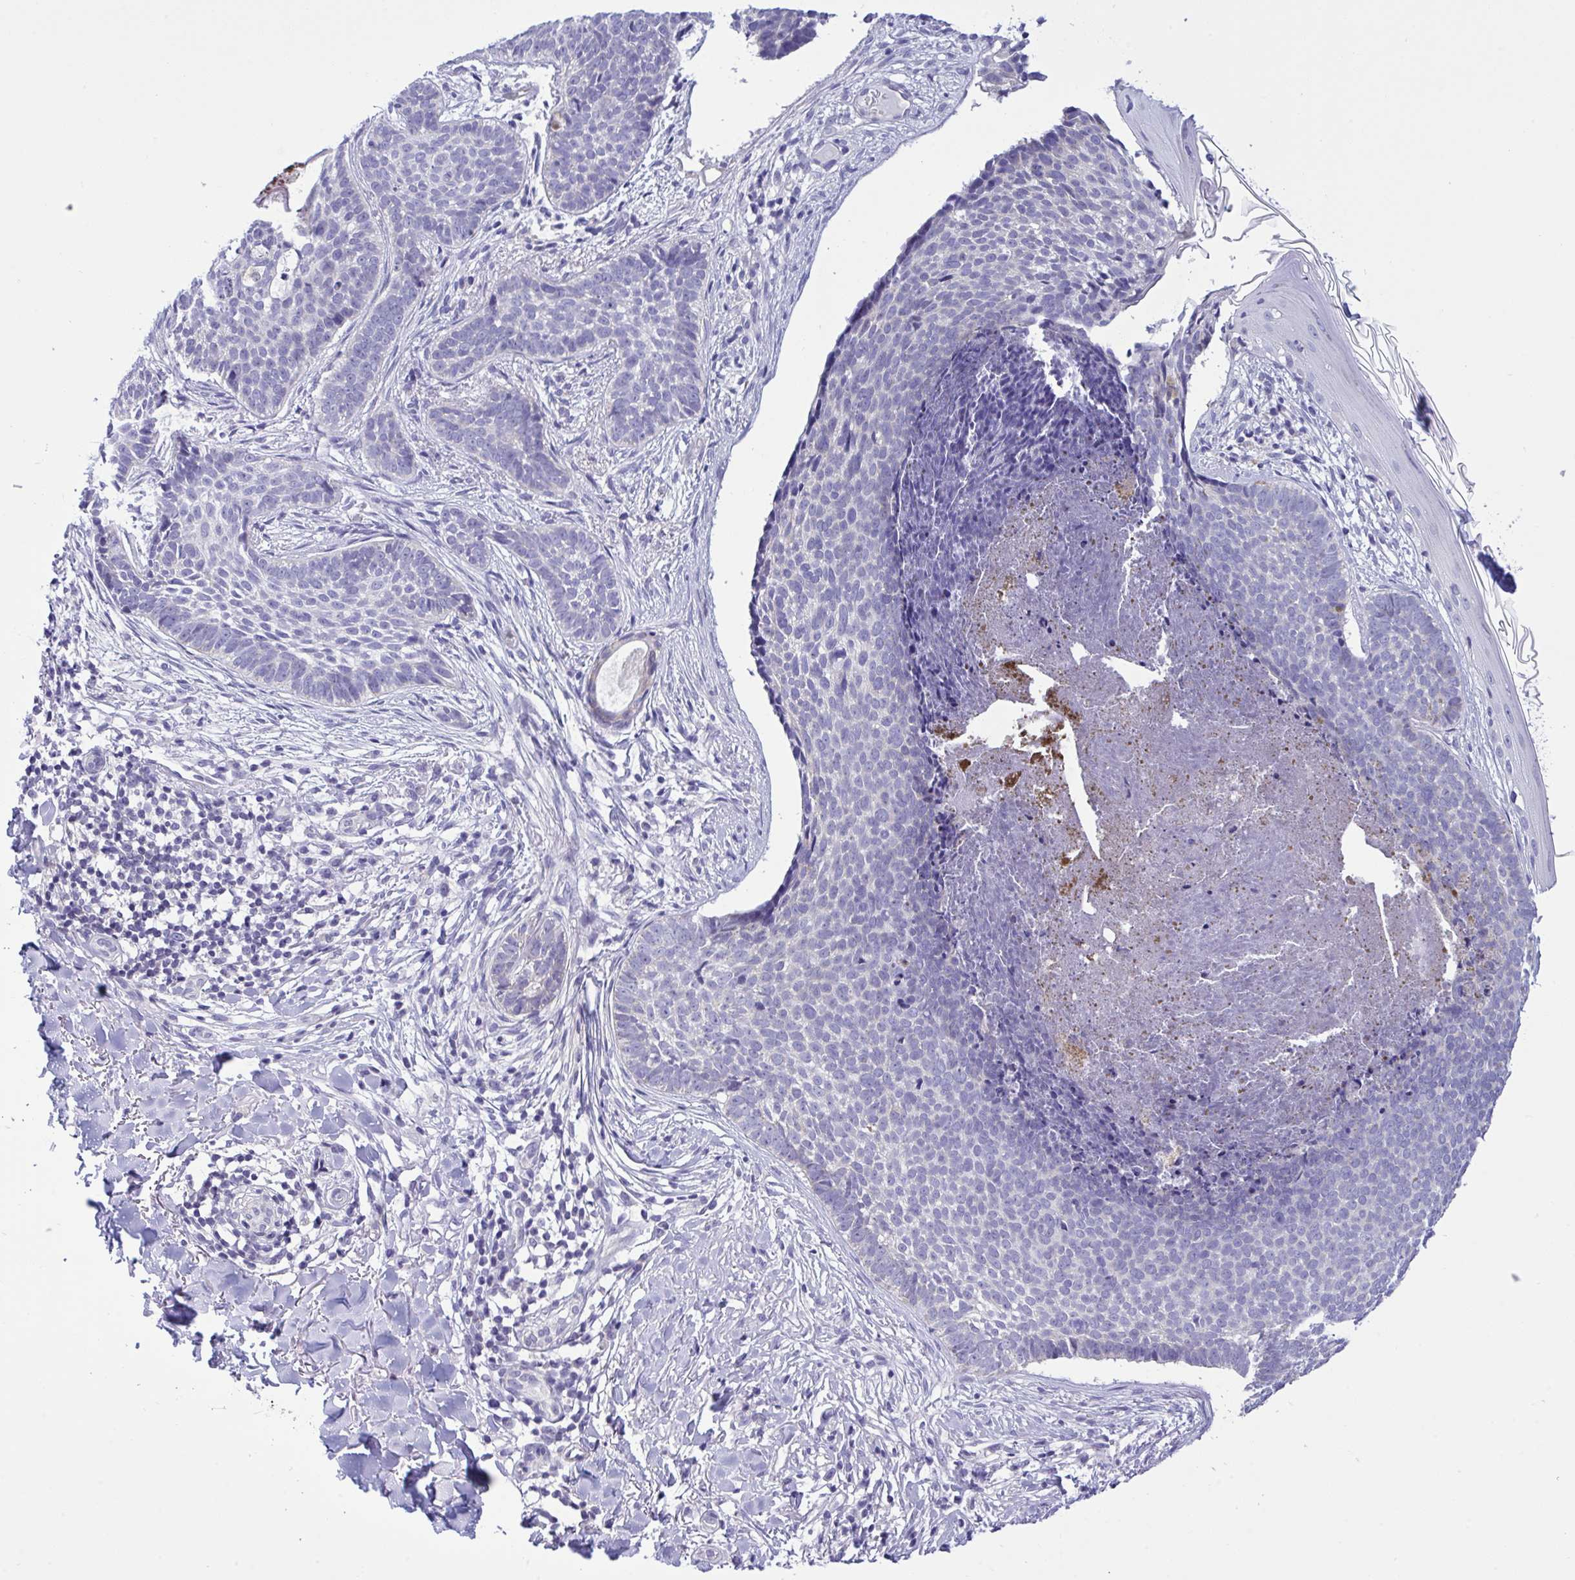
{"staining": {"intensity": "negative", "quantity": "none", "location": "none"}, "tissue": "skin cancer", "cell_type": "Tumor cells", "image_type": "cancer", "snomed": [{"axis": "morphology", "description": "Basal cell carcinoma"}, {"axis": "topography", "description": "Skin"}, {"axis": "topography", "description": "Skin of back"}], "caption": "The immunohistochemistry (IHC) photomicrograph has no significant expression in tumor cells of skin cancer tissue.", "gene": "WDR97", "patient": {"sex": "male", "age": 81}}